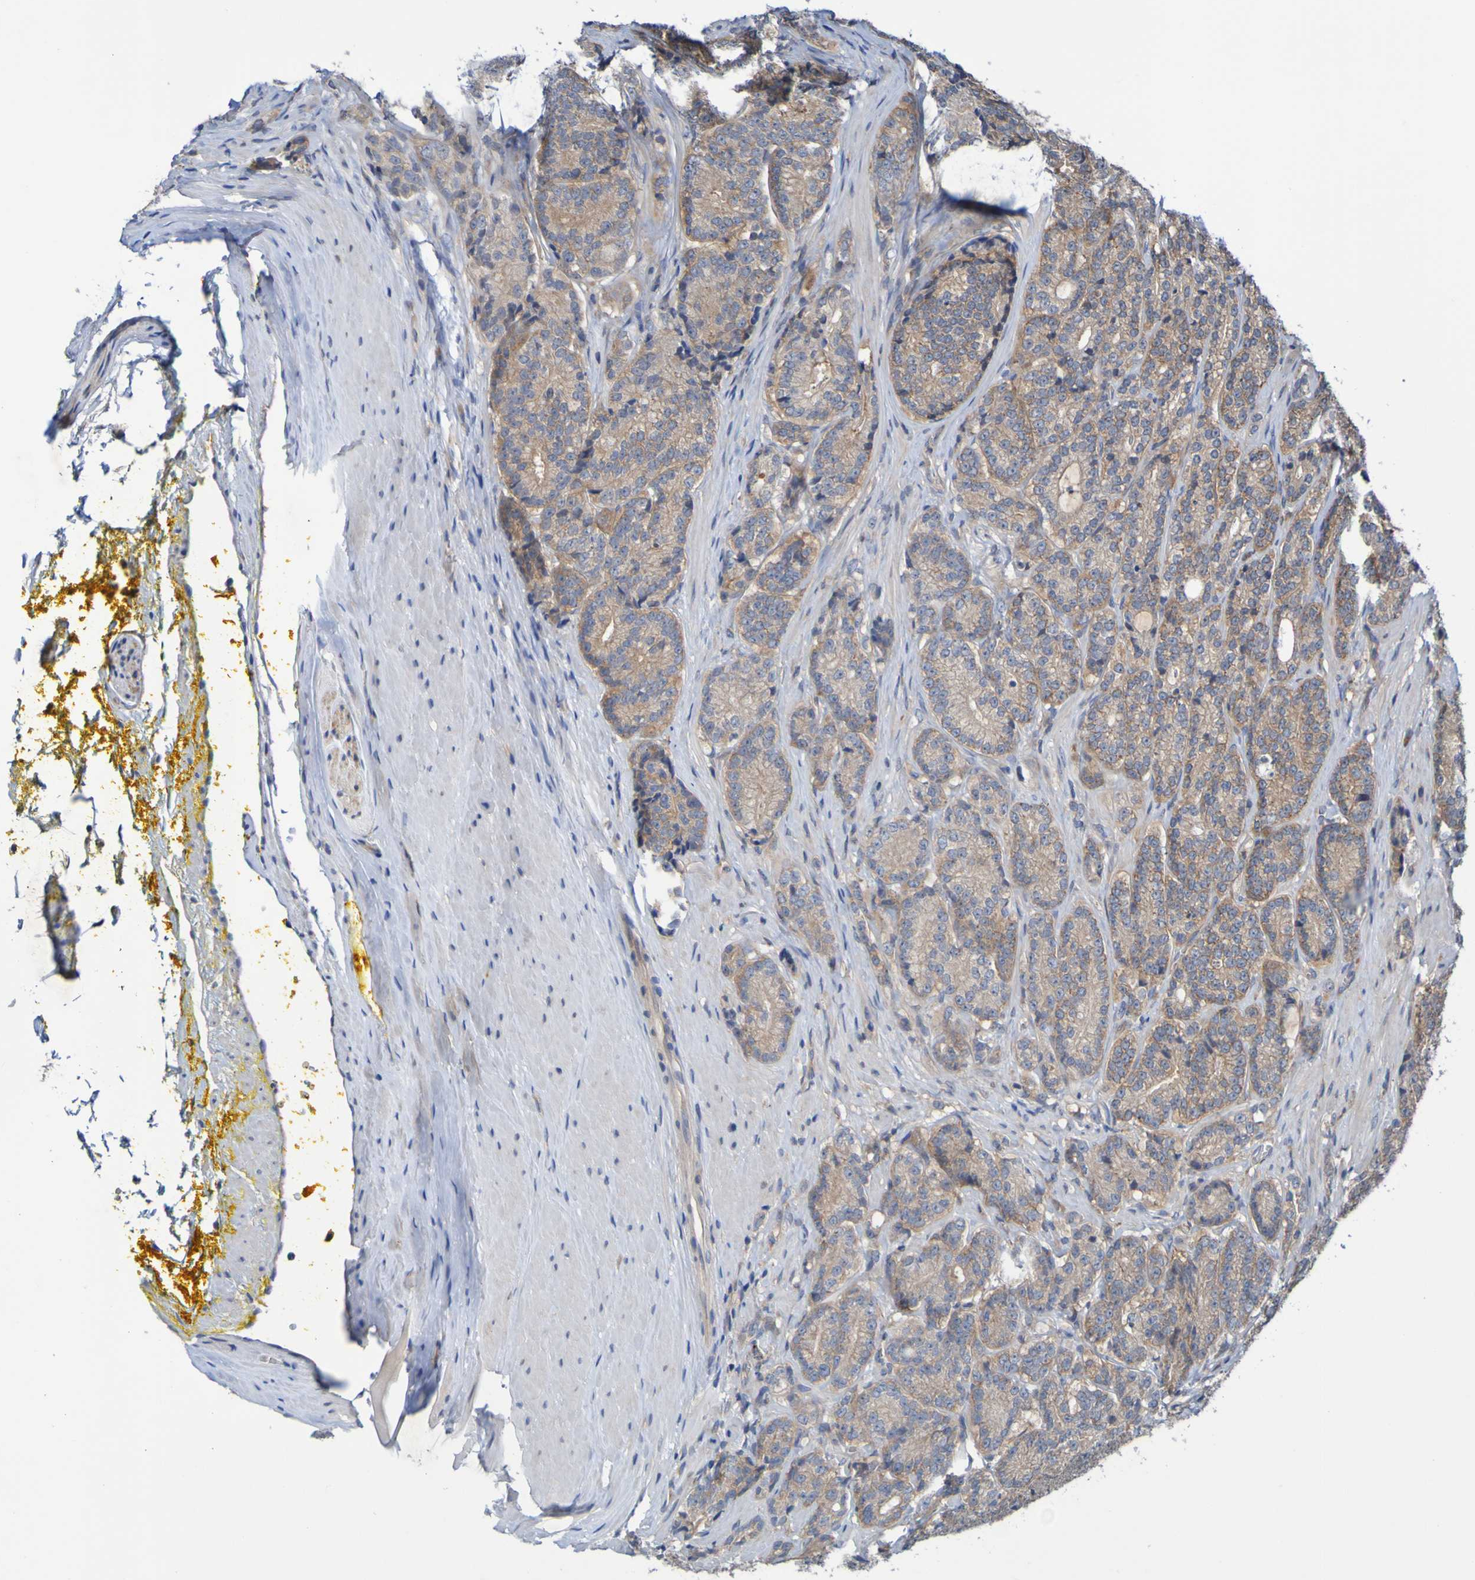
{"staining": {"intensity": "moderate", "quantity": ">75%", "location": "cytoplasmic/membranous"}, "tissue": "prostate cancer", "cell_type": "Tumor cells", "image_type": "cancer", "snomed": [{"axis": "morphology", "description": "Adenocarcinoma, High grade"}, {"axis": "topography", "description": "Prostate"}], "caption": "Approximately >75% of tumor cells in prostate cancer (high-grade adenocarcinoma) exhibit moderate cytoplasmic/membranous protein expression as visualized by brown immunohistochemical staining.", "gene": "SDK1", "patient": {"sex": "male", "age": 61}}